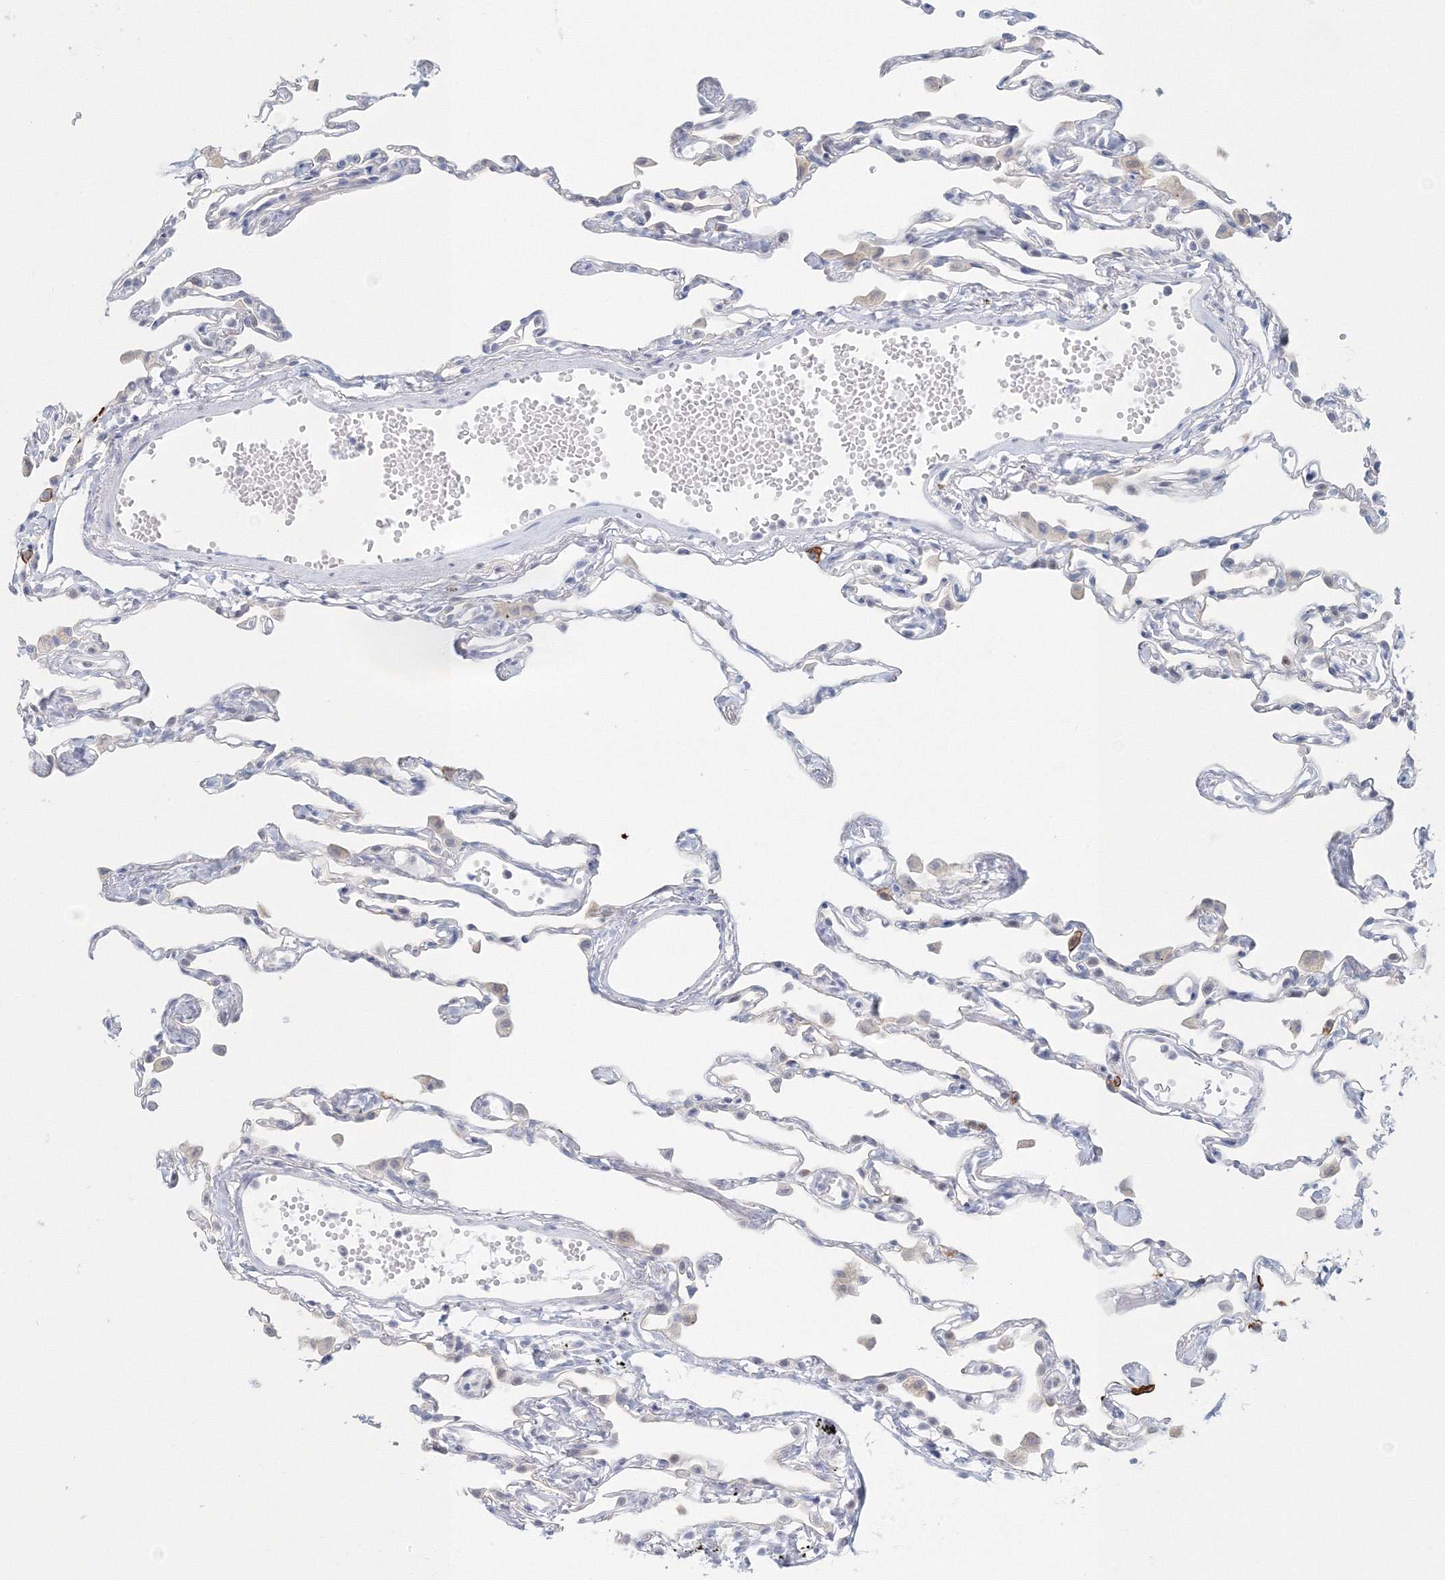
{"staining": {"intensity": "negative", "quantity": "none", "location": "none"}, "tissue": "lung", "cell_type": "Alveolar cells", "image_type": "normal", "snomed": [{"axis": "morphology", "description": "Normal tissue, NOS"}, {"axis": "topography", "description": "Lung"}], "caption": "The image reveals no staining of alveolar cells in benign lung. (Brightfield microscopy of DAB IHC at high magnification).", "gene": "VSIG1", "patient": {"sex": "female", "age": 49}}